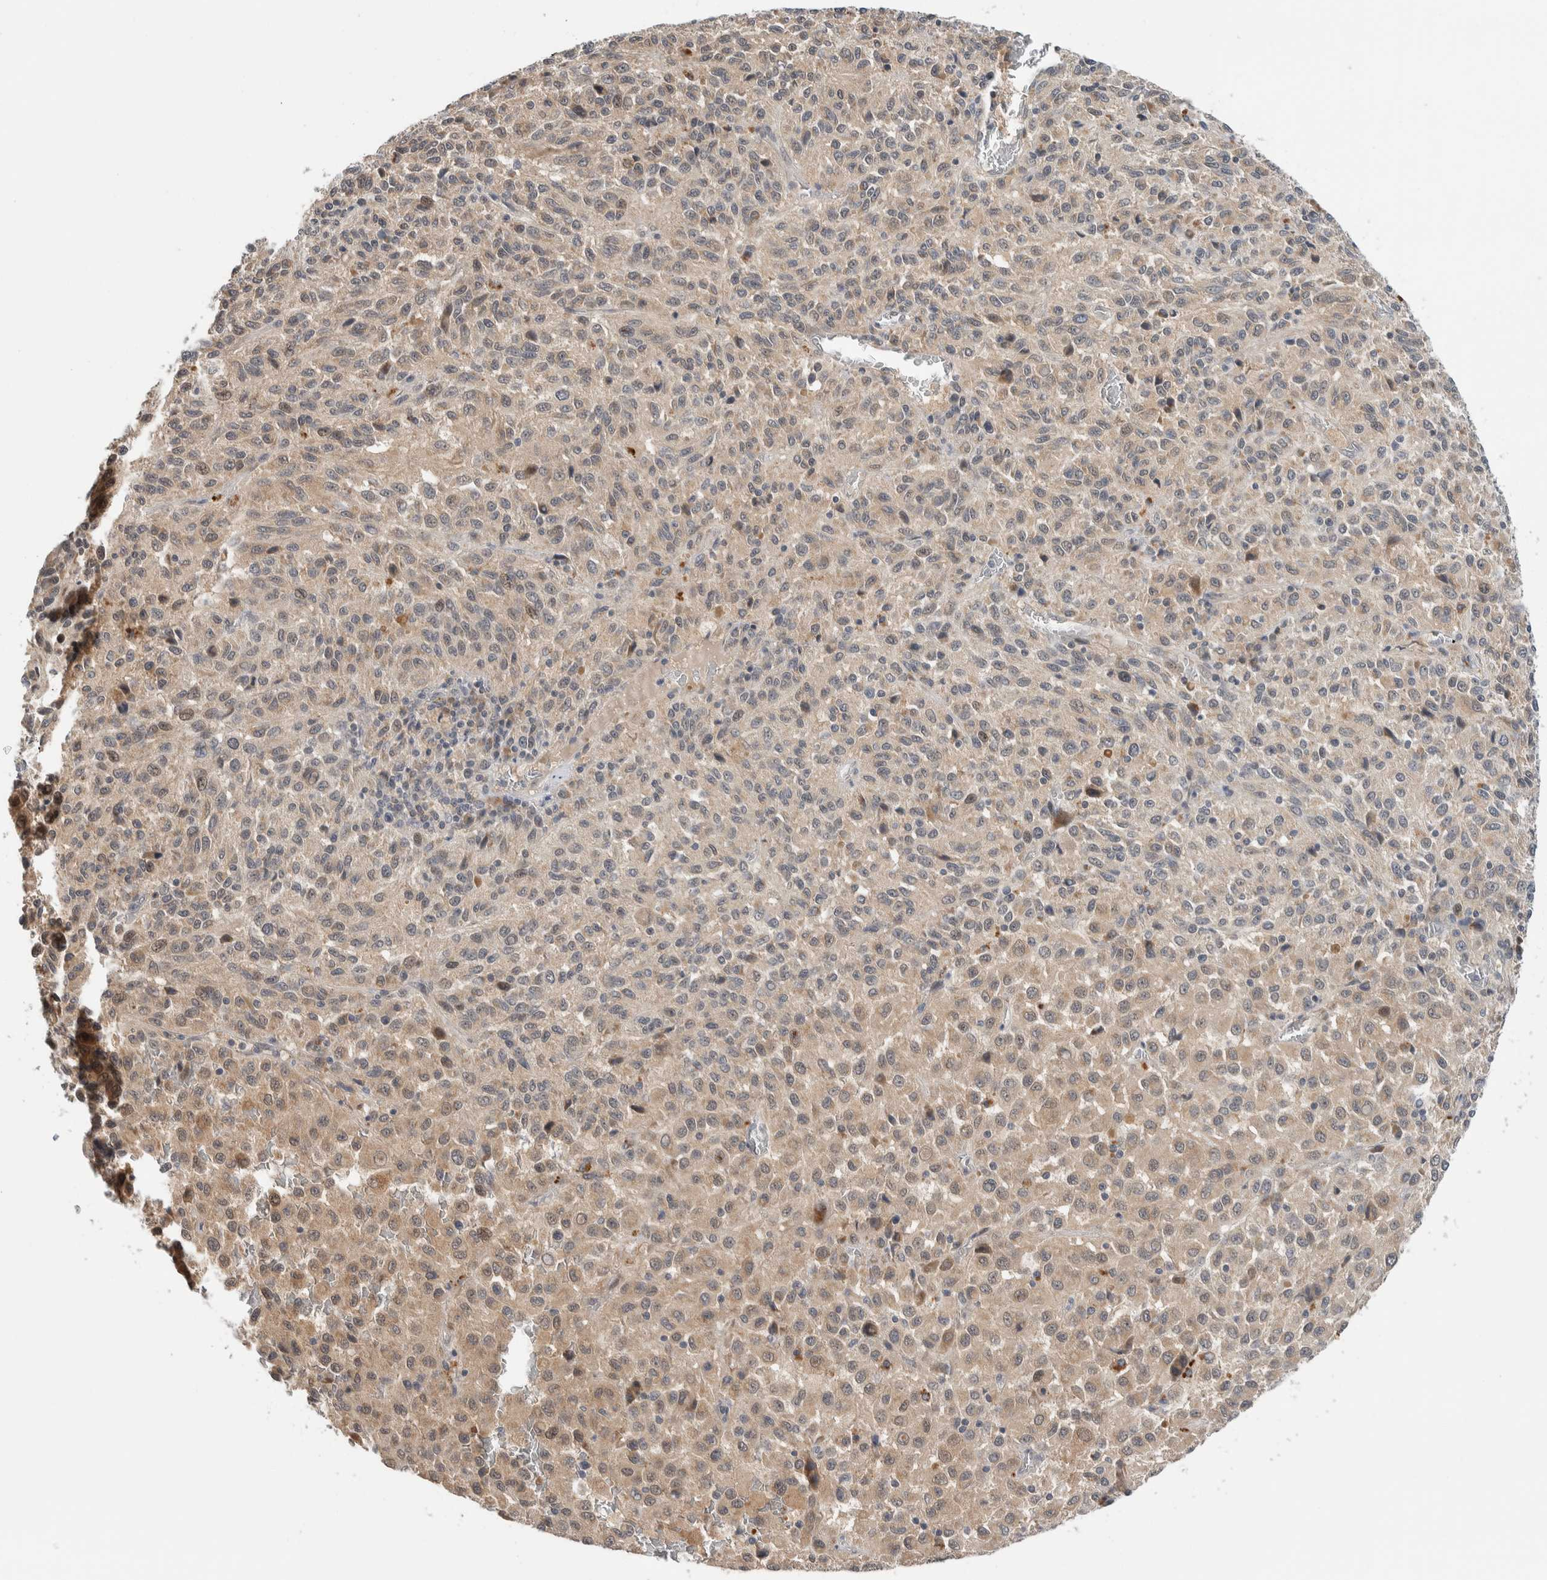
{"staining": {"intensity": "weak", "quantity": ">75%", "location": "cytoplasmic/membranous"}, "tissue": "melanoma", "cell_type": "Tumor cells", "image_type": "cancer", "snomed": [{"axis": "morphology", "description": "Malignant melanoma, Metastatic site"}, {"axis": "topography", "description": "Lung"}], "caption": "Protein positivity by IHC shows weak cytoplasmic/membranous staining in approximately >75% of tumor cells in malignant melanoma (metastatic site).", "gene": "SHPK", "patient": {"sex": "male", "age": 64}}